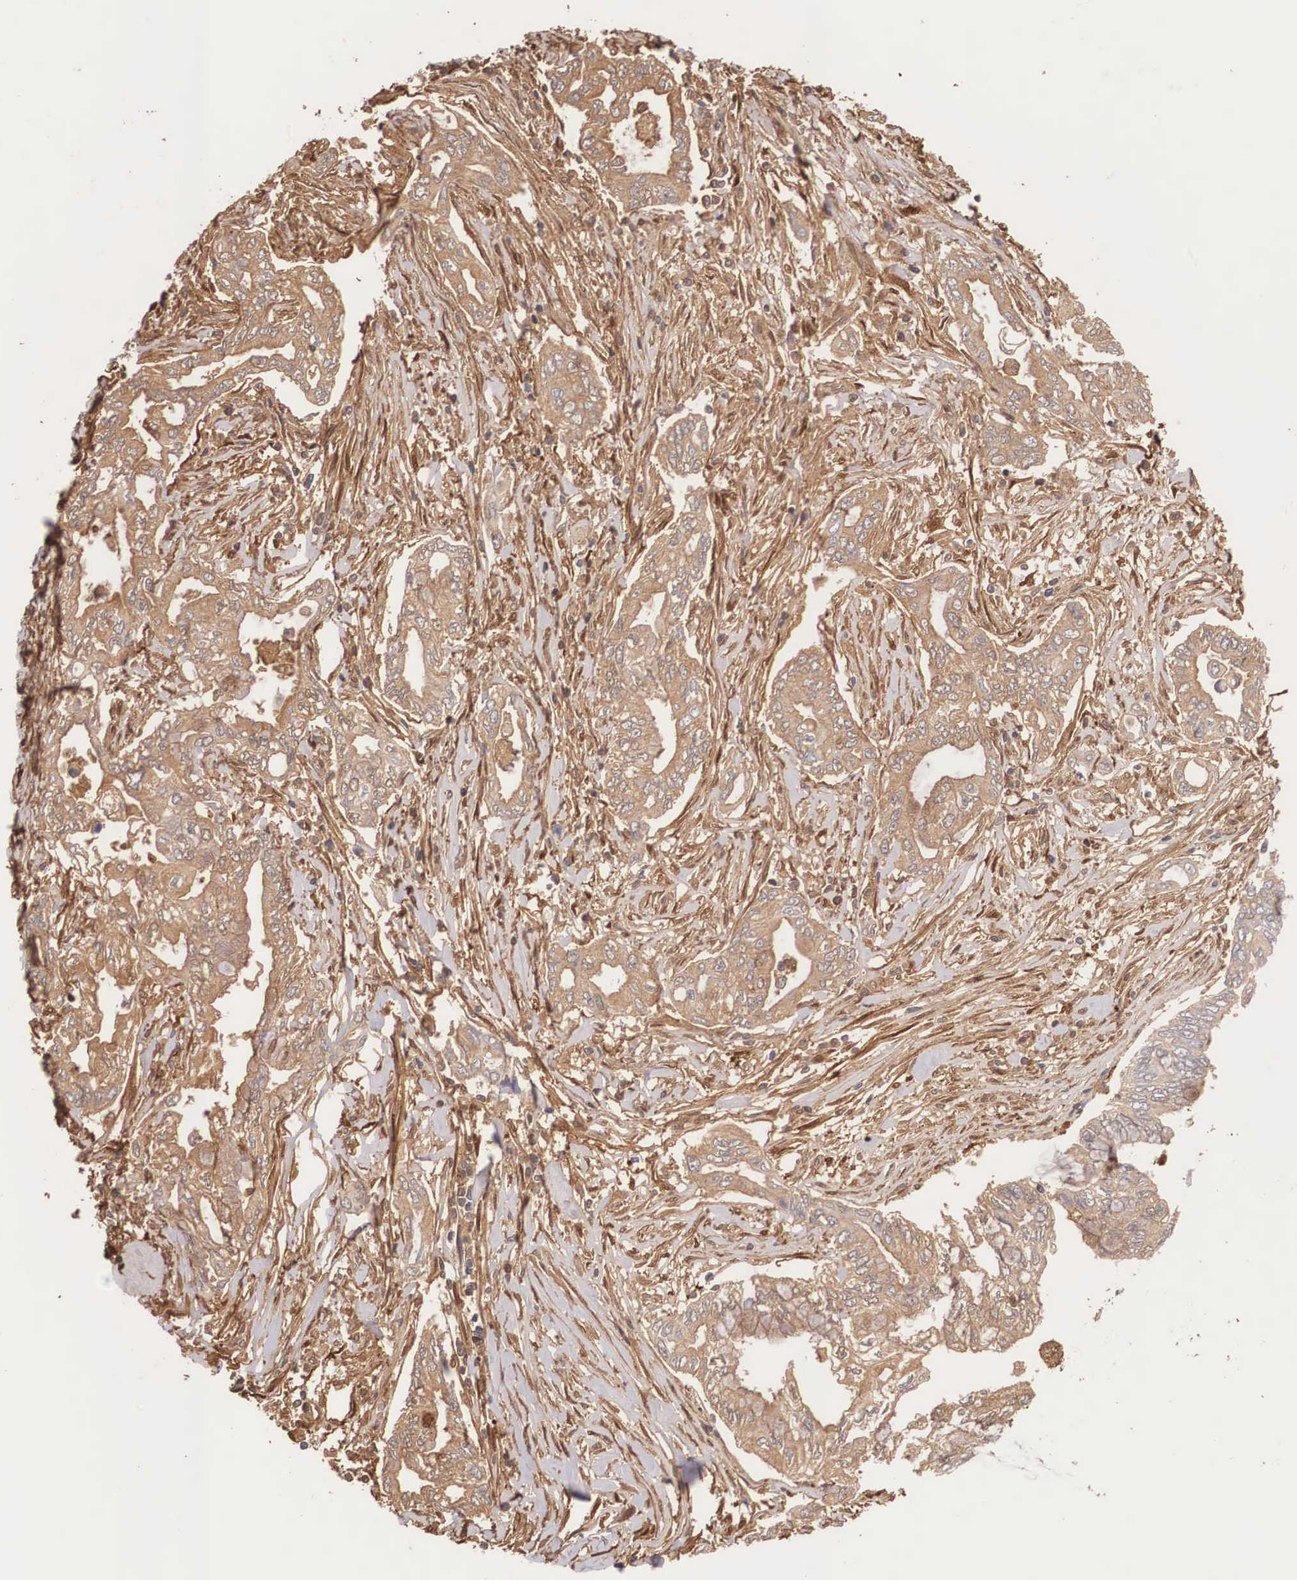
{"staining": {"intensity": "weak", "quantity": ">75%", "location": "cytoplasmic/membranous"}, "tissue": "pancreatic cancer", "cell_type": "Tumor cells", "image_type": "cancer", "snomed": [{"axis": "morphology", "description": "Adenocarcinoma, NOS"}, {"axis": "topography", "description": "Pancreas"}], "caption": "DAB immunohistochemical staining of human pancreatic cancer shows weak cytoplasmic/membranous protein positivity in about >75% of tumor cells.", "gene": "LGALS1", "patient": {"sex": "female", "age": 57}}